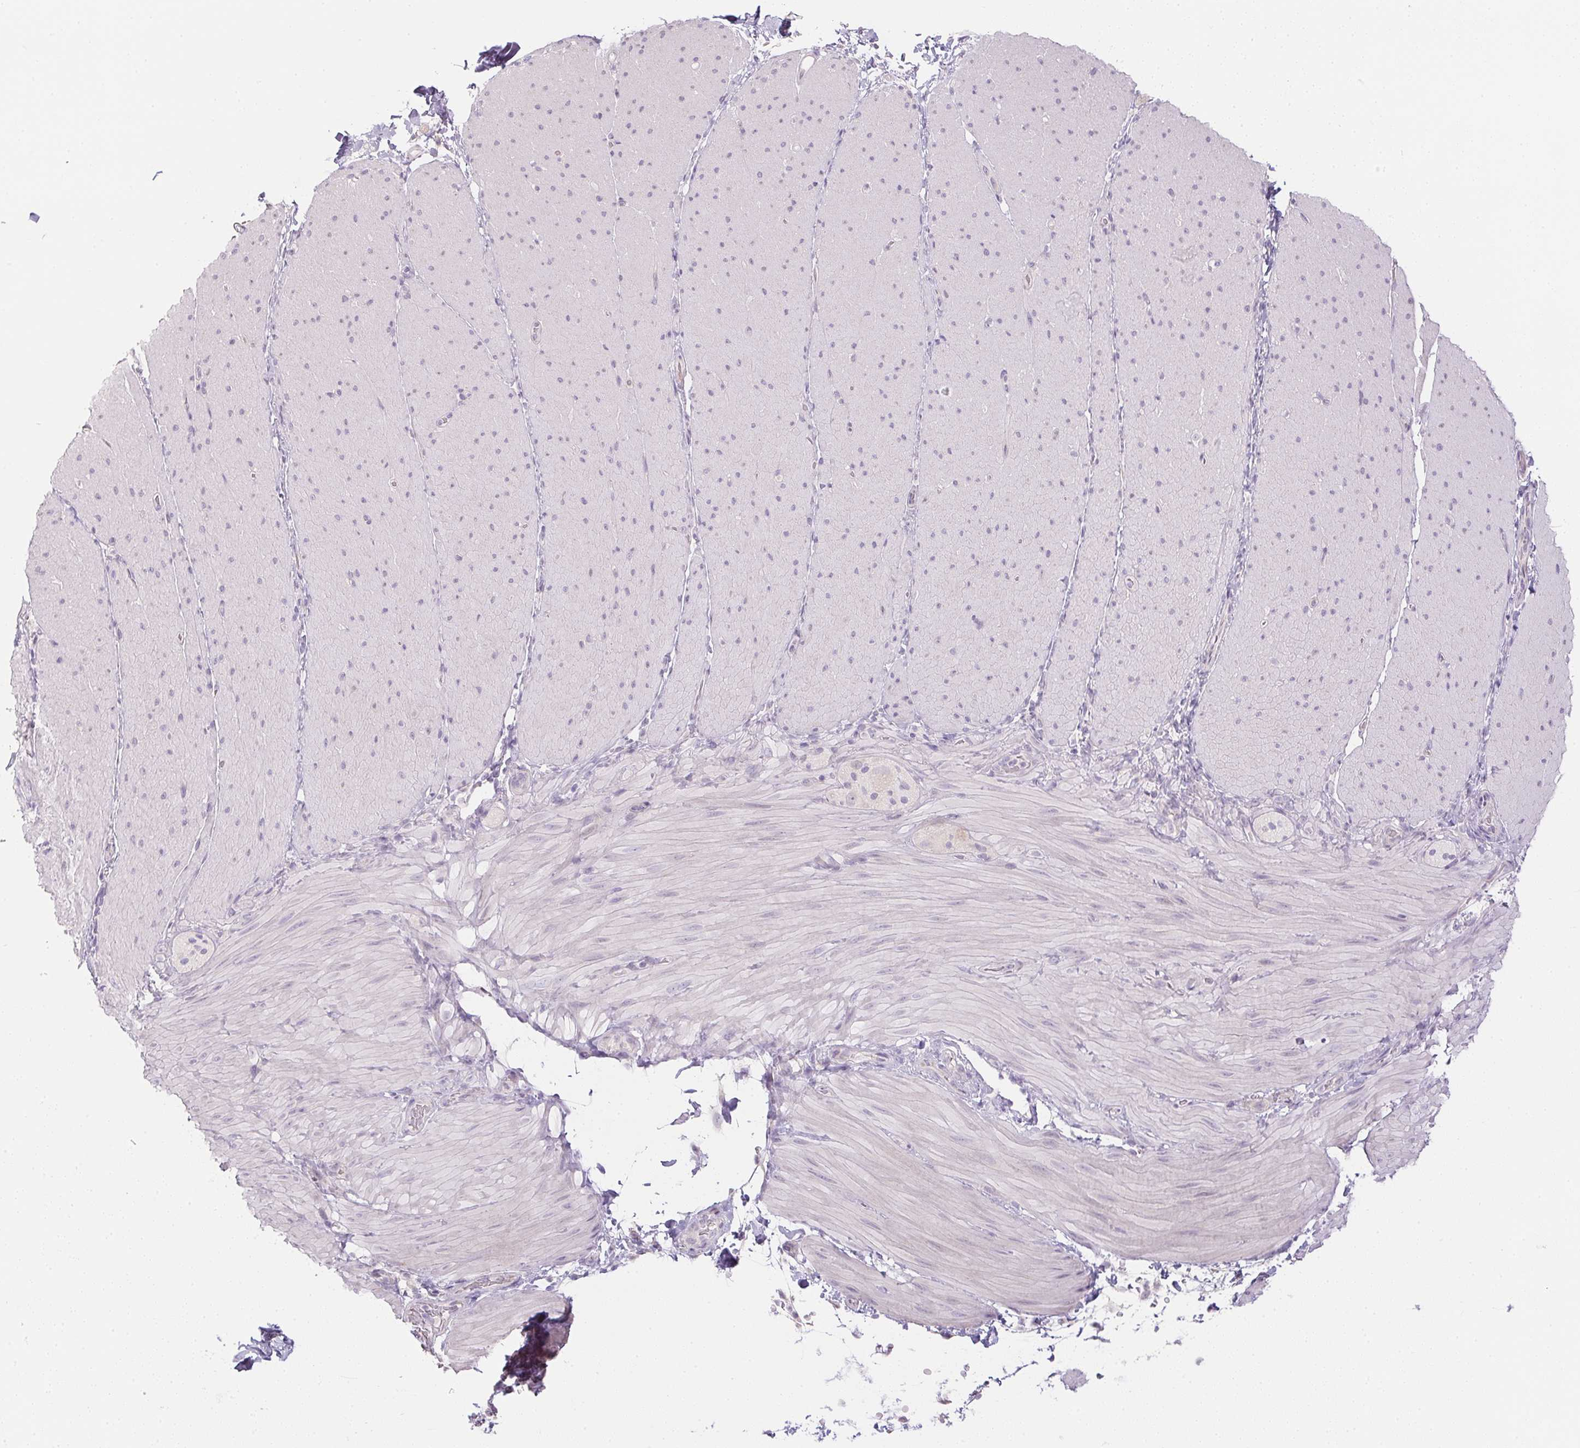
{"staining": {"intensity": "negative", "quantity": "none", "location": "none"}, "tissue": "smooth muscle", "cell_type": "Smooth muscle cells", "image_type": "normal", "snomed": [{"axis": "morphology", "description": "Normal tissue, NOS"}, {"axis": "topography", "description": "Smooth muscle"}, {"axis": "topography", "description": "Colon"}], "caption": "Protein analysis of normal smooth muscle displays no significant expression in smooth muscle cells.", "gene": "CTCFL", "patient": {"sex": "male", "age": 73}}